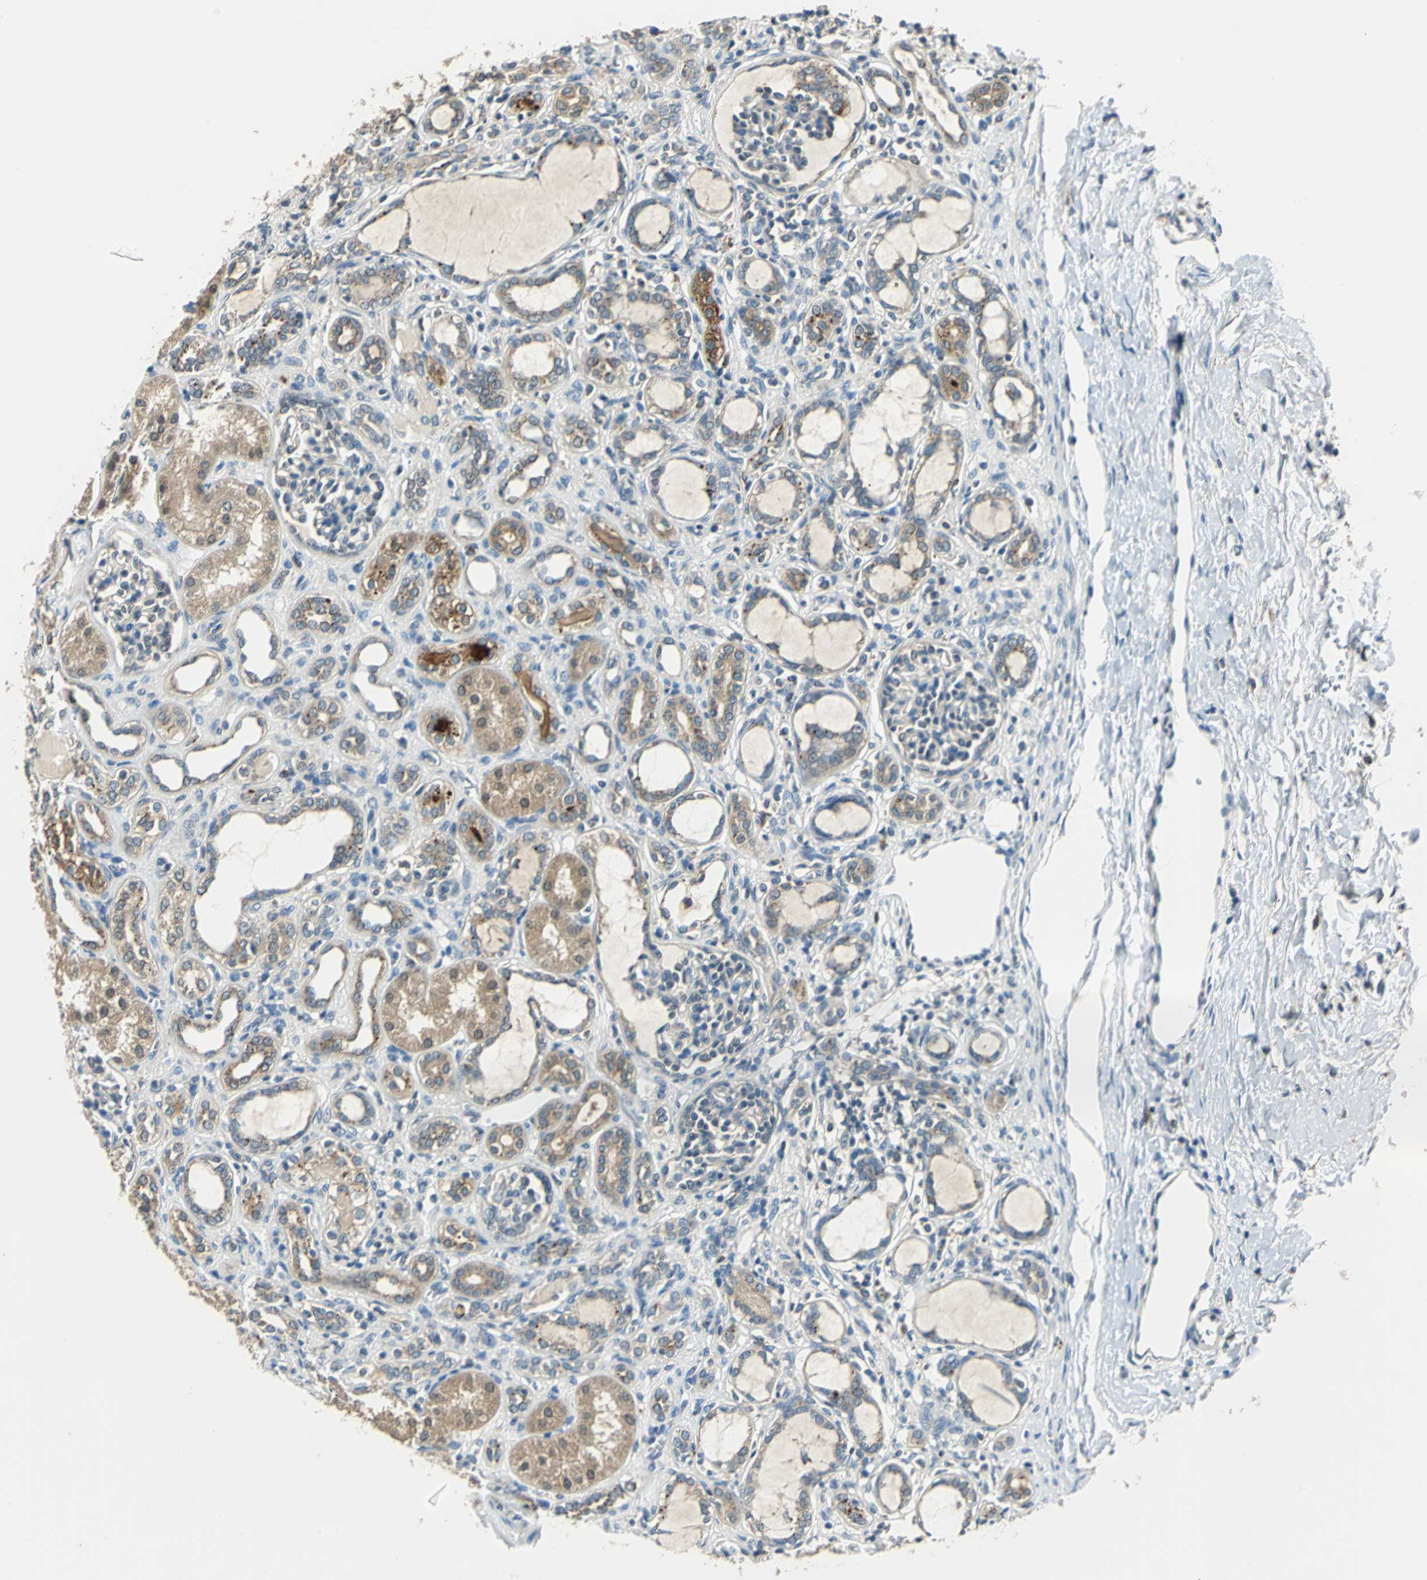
{"staining": {"intensity": "negative", "quantity": "none", "location": "none"}, "tissue": "kidney", "cell_type": "Cells in glomeruli", "image_type": "normal", "snomed": [{"axis": "morphology", "description": "Normal tissue, NOS"}, {"axis": "topography", "description": "Kidney"}], "caption": "Immunohistochemical staining of benign kidney shows no significant expression in cells in glomeruli.", "gene": "NIT1", "patient": {"sex": "male", "age": 7}}